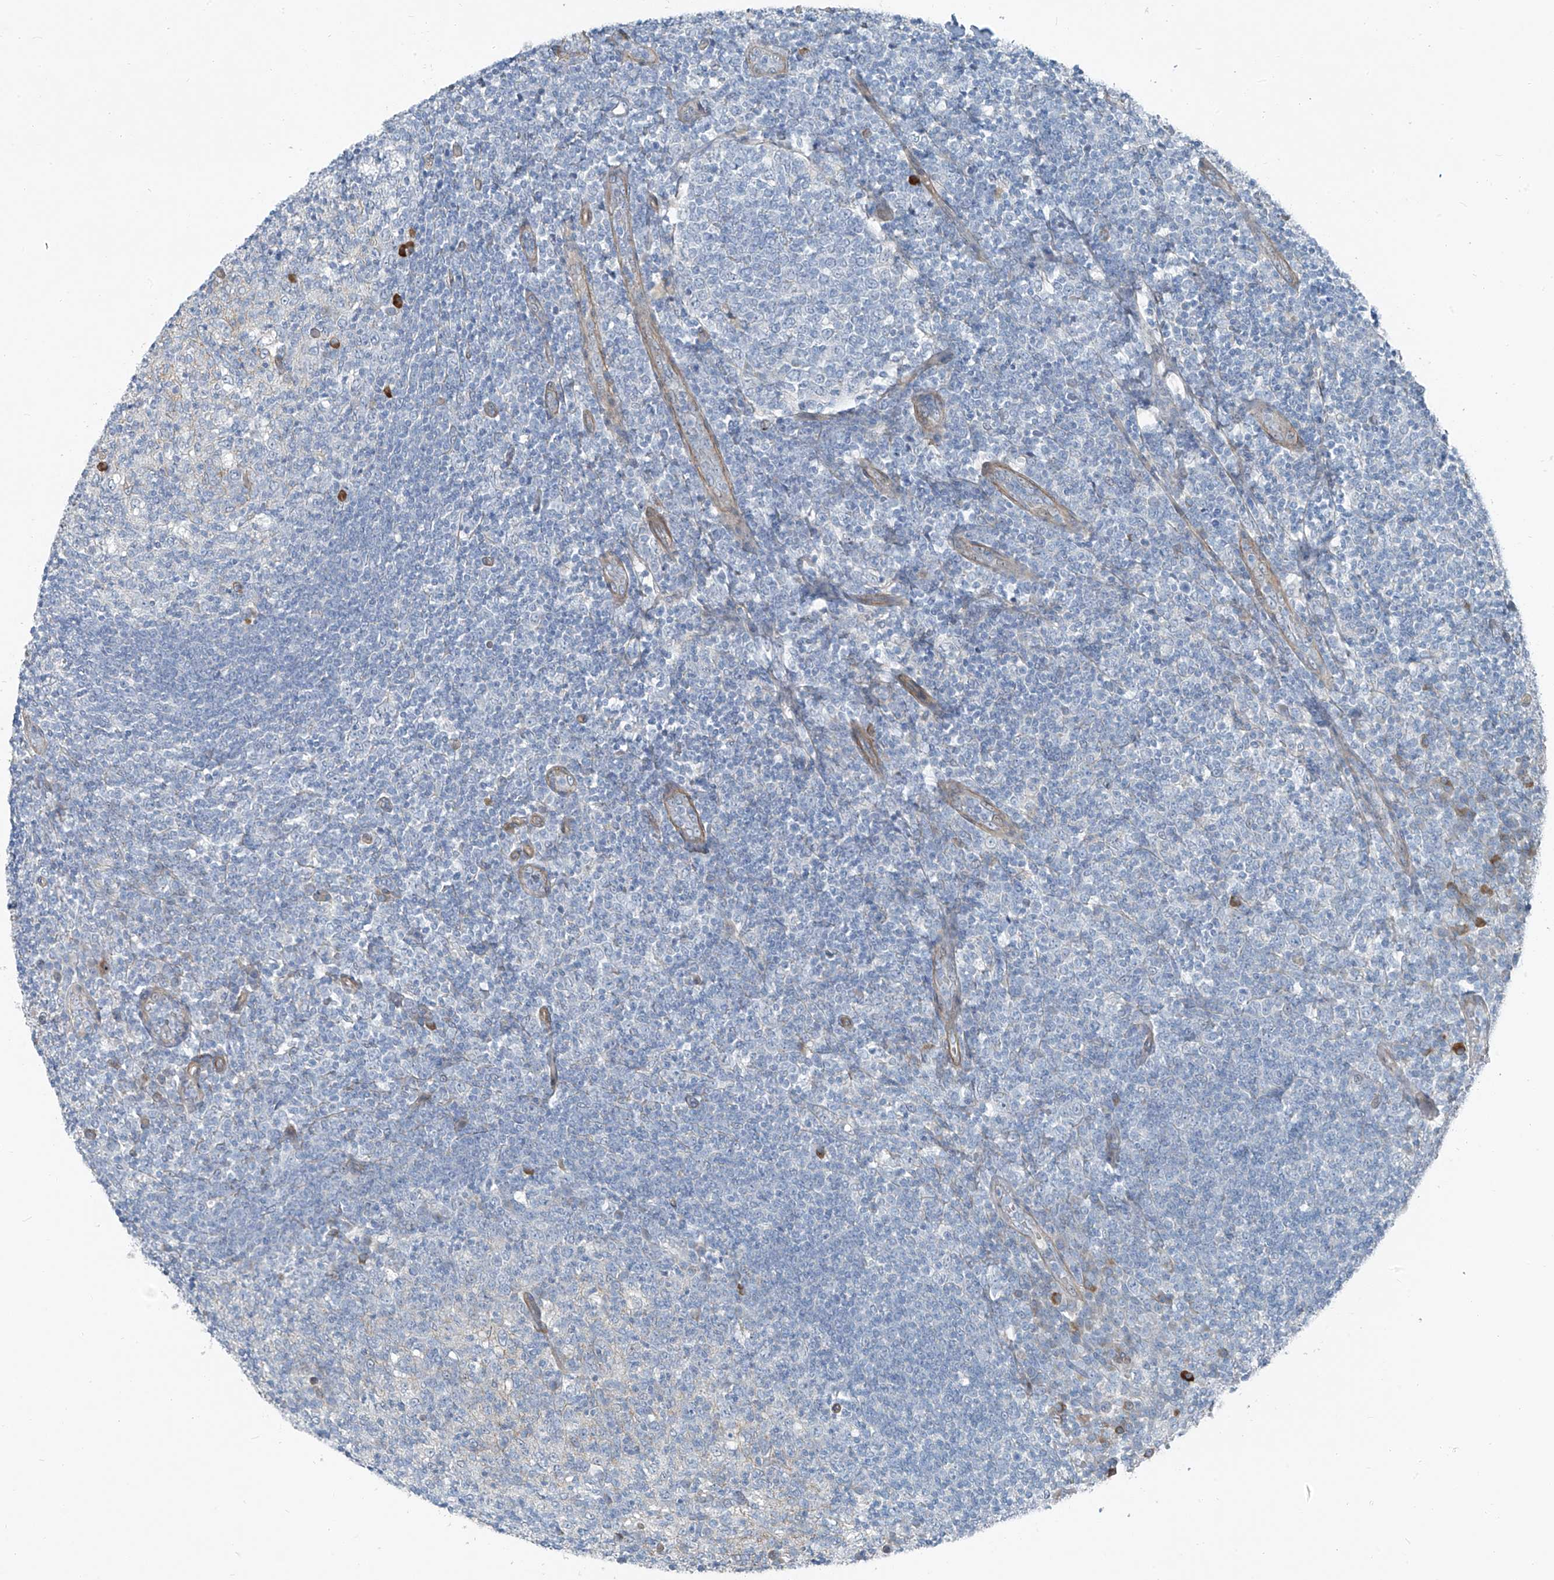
{"staining": {"intensity": "negative", "quantity": "none", "location": "none"}, "tissue": "tonsil", "cell_type": "Germinal center cells", "image_type": "normal", "snomed": [{"axis": "morphology", "description": "Normal tissue, NOS"}, {"axis": "topography", "description": "Tonsil"}], "caption": "An immunohistochemistry histopathology image of benign tonsil is shown. There is no staining in germinal center cells of tonsil. (DAB immunohistochemistry (IHC) with hematoxylin counter stain).", "gene": "TNS2", "patient": {"sex": "female", "age": 19}}